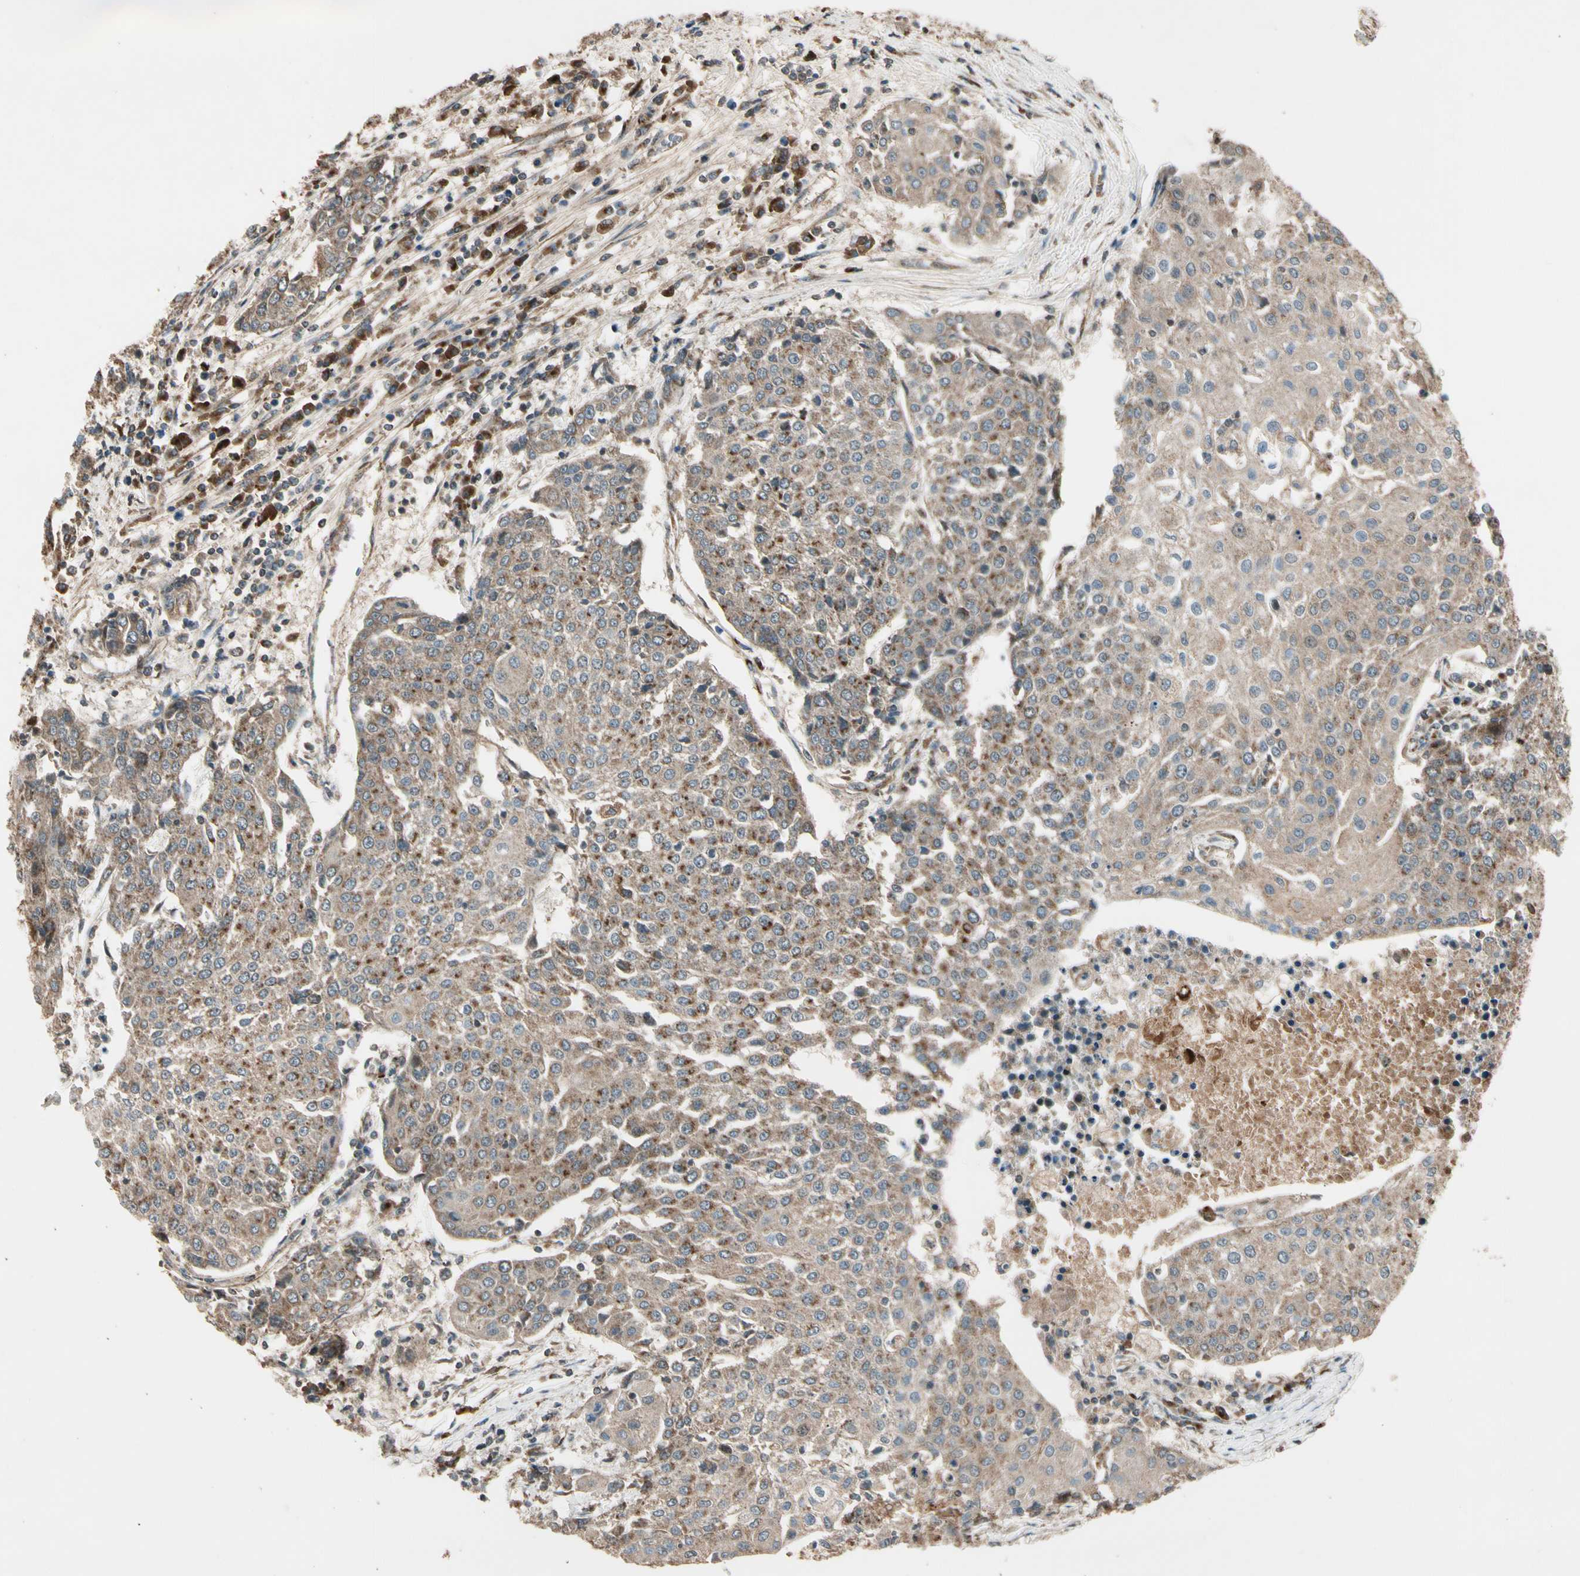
{"staining": {"intensity": "weak", "quantity": ">75%", "location": "cytoplasmic/membranous"}, "tissue": "urothelial cancer", "cell_type": "Tumor cells", "image_type": "cancer", "snomed": [{"axis": "morphology", "description": "Urothelial carcinoma, High grade"}, {"axis": "topography", "description": "Urinary bladder"}], "caption": "This histopathology image demonstrates immunohistochemistry (IHC) staining of human urothelial carcinoma (high-grade), with low weak cytoplasmic/membranous positivity in about >75% of tumor cells.", "gene": "GCK", "patient": {"sex": "female", "age": 85}}